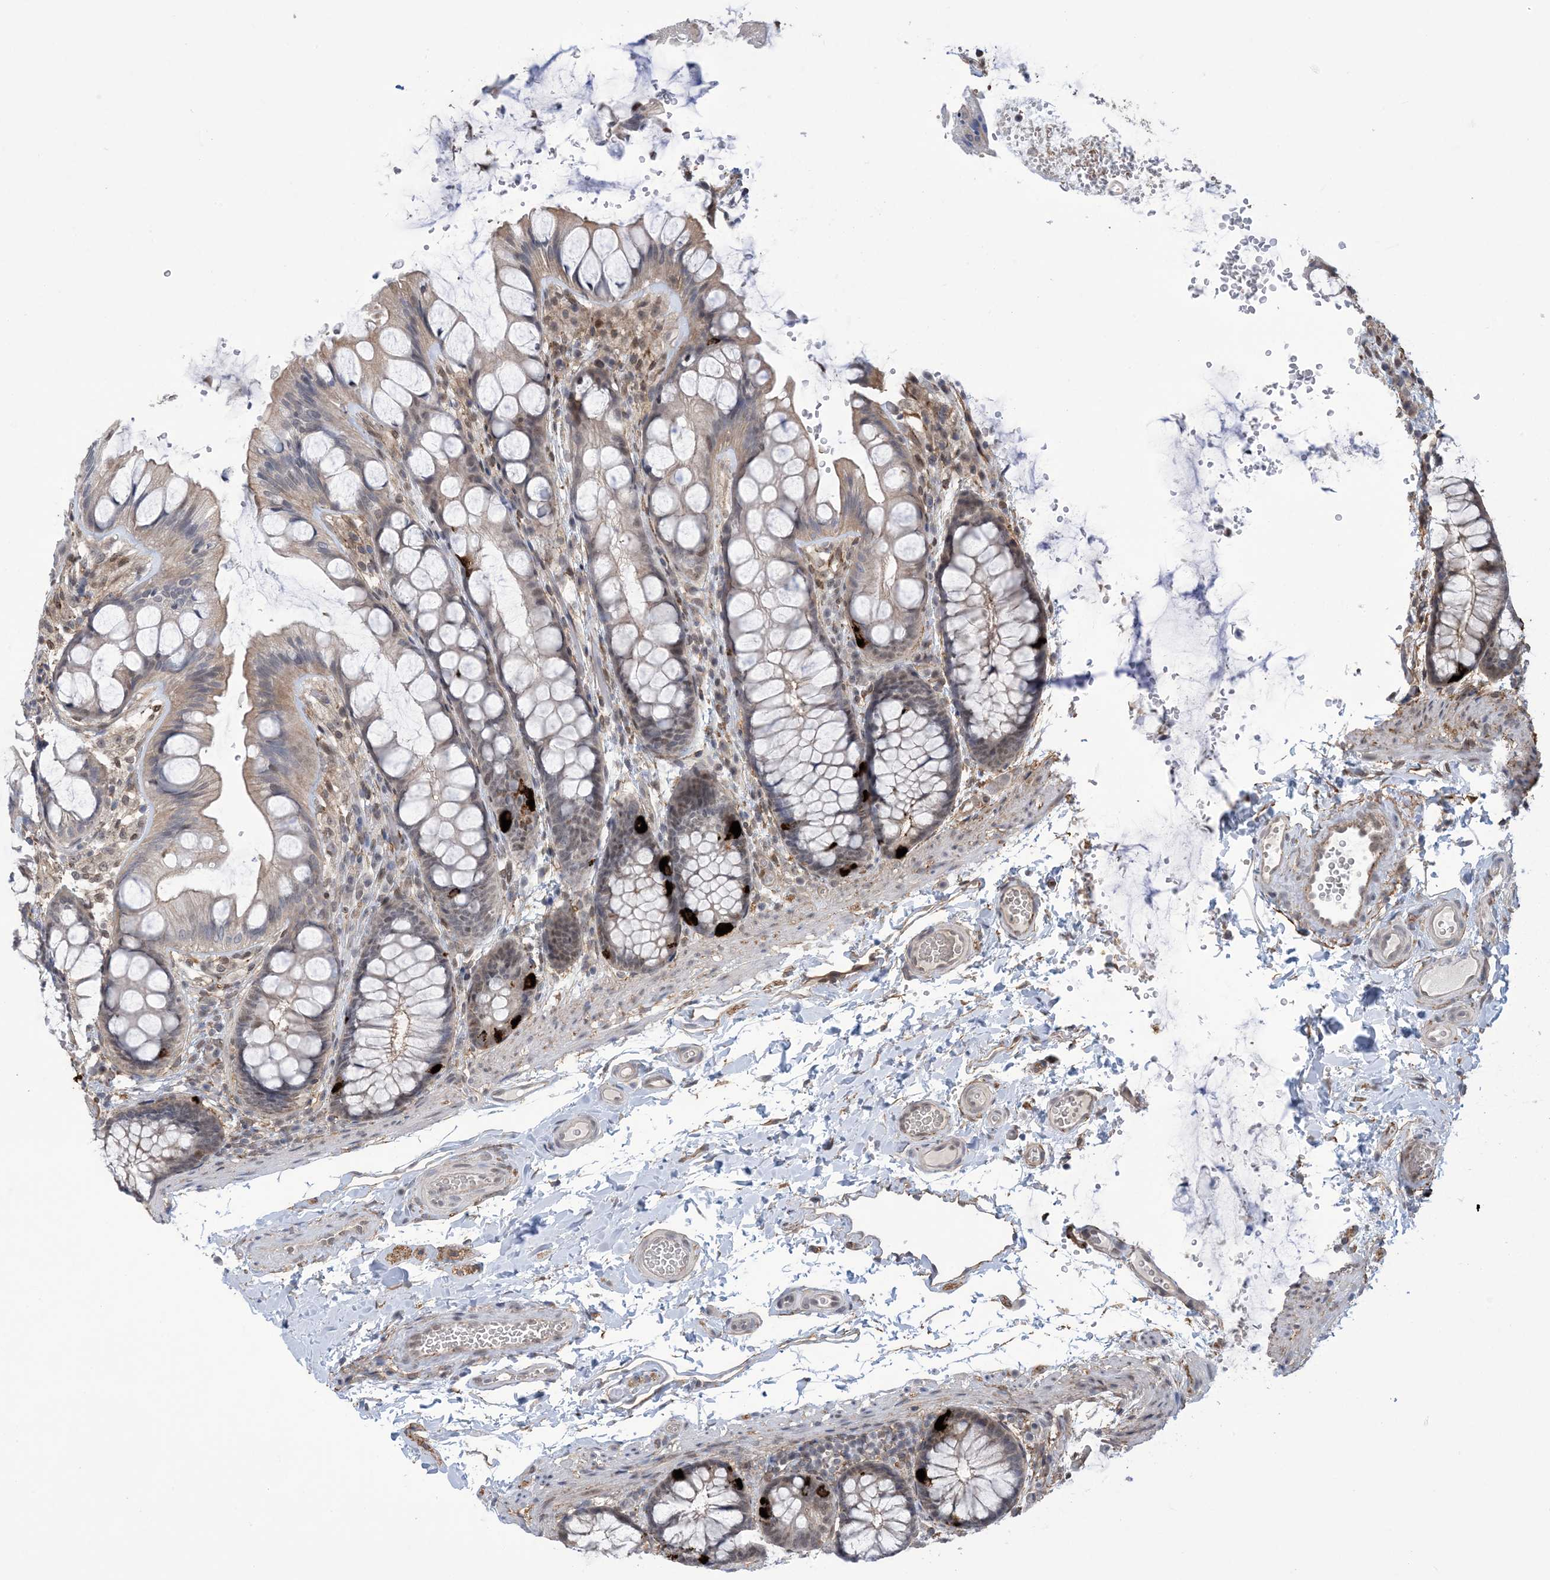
{"staining": {"intensity": "negative", "quantity": "none", "location": "none"}, "tissue": "colon", "cell_type": "Endothelial cells", "image_type": "normal", "snomed": [{"axis": "morphology", "description": "Normal tissue, NOS"}, {"axis": "topography", "description": "Colon"}], "caption": "The histopathology image demonstrates no staining of endothelial cells in unremarkable colon.", "gene": "ZNF8", "patient": {"sex": "male", "age": 47}}